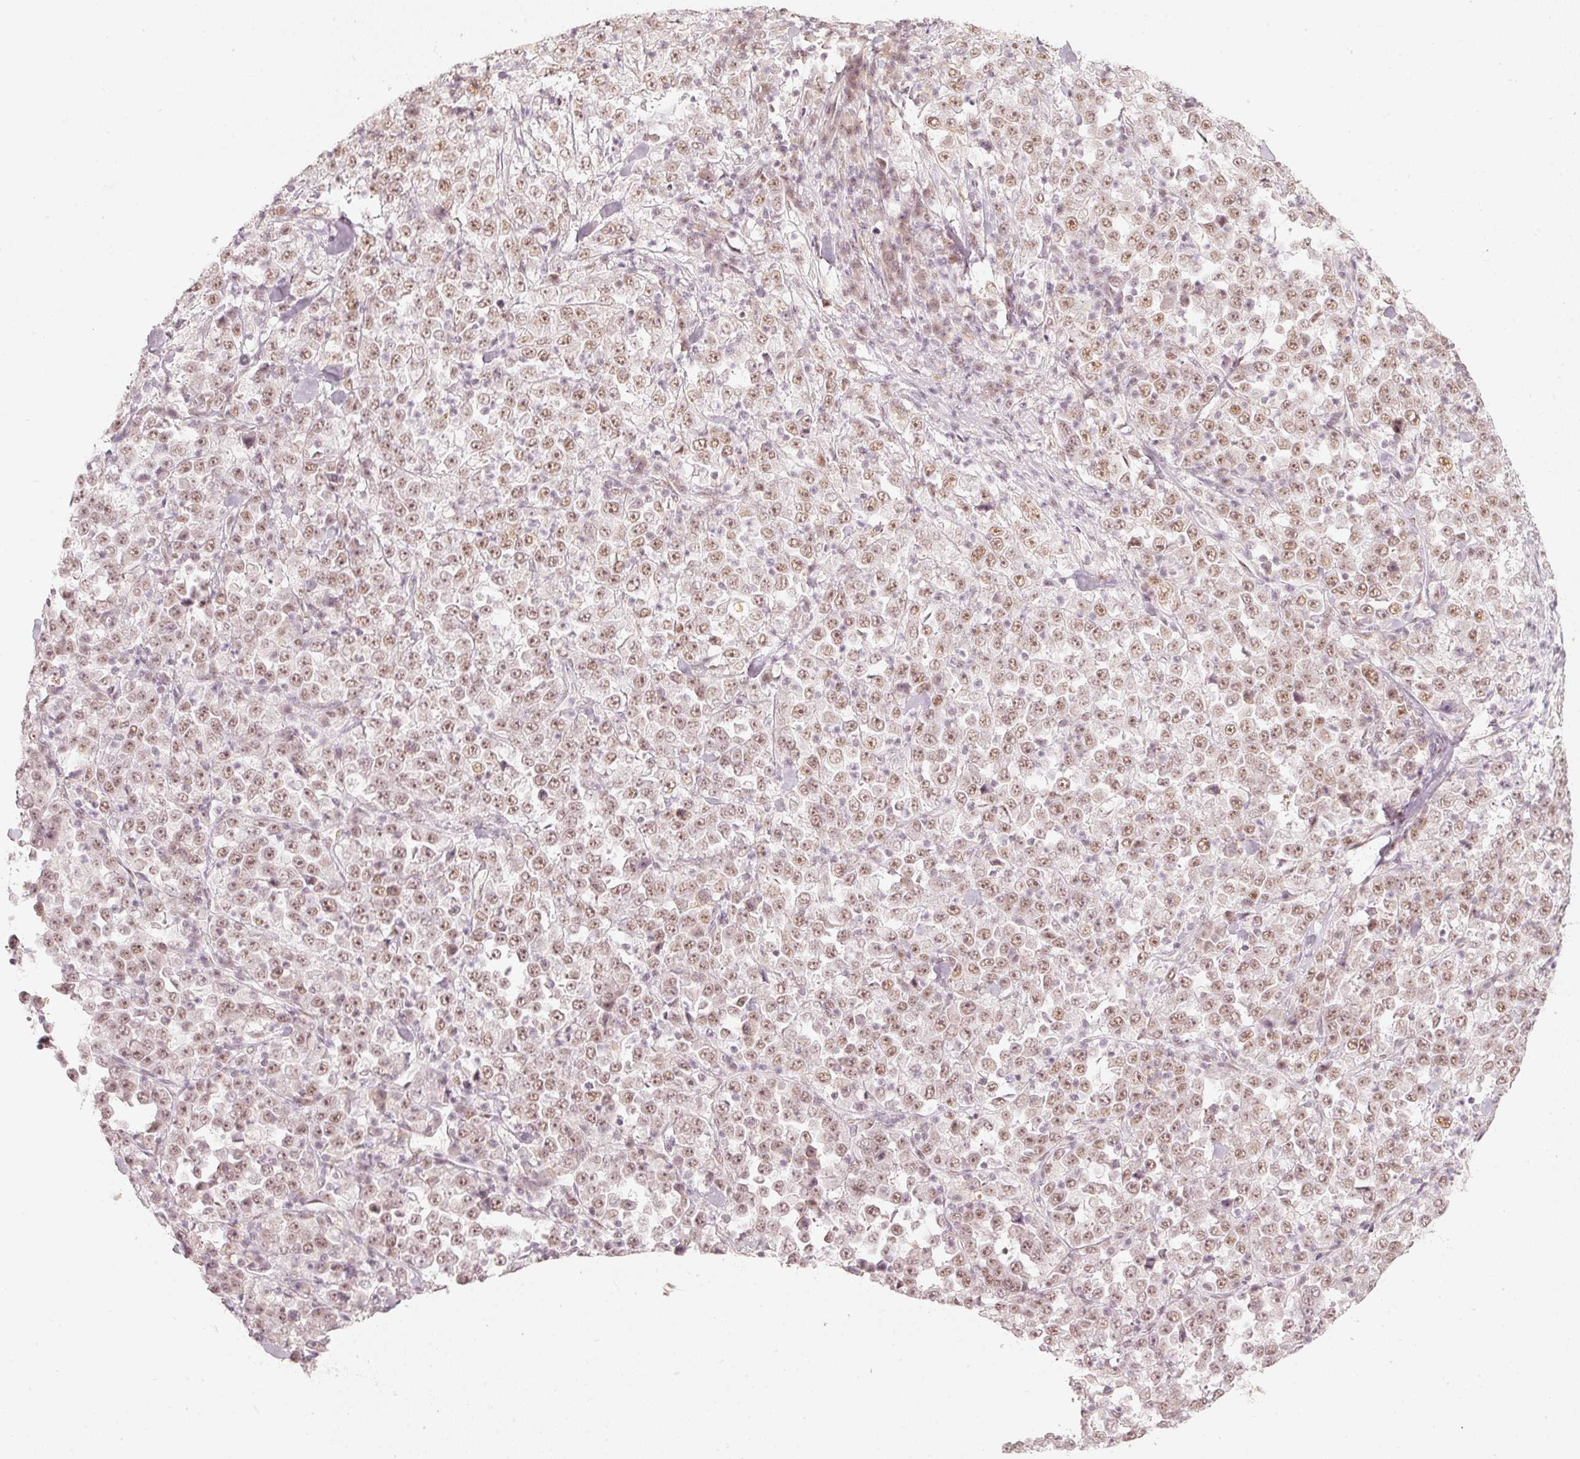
{"staining": {"intensity": "moderate", "quantity": ">75%", "location": "nuclear"}, "tissue": "stomach cancer", "cell_type": "Tumor cells", "image_type": "cancer", "snomed": [{"axis": "morphology", "description": "Normal tissue, NOS"}, {"axis": "morphology", "description": "Adenocarcinoma, NOS"}, {"axis": "topography", "description": "Stomach, upper"}, {"axis": "topography", "description": "Stomach"}], "caption": "Immunohistochemical staining of stomach cancer reveals medium levels of moderate nuclear protein expression in approximately >75% of tumor cells.", "gene": "PPP1R10", "patient": {"sex": "male", "age": 59}}